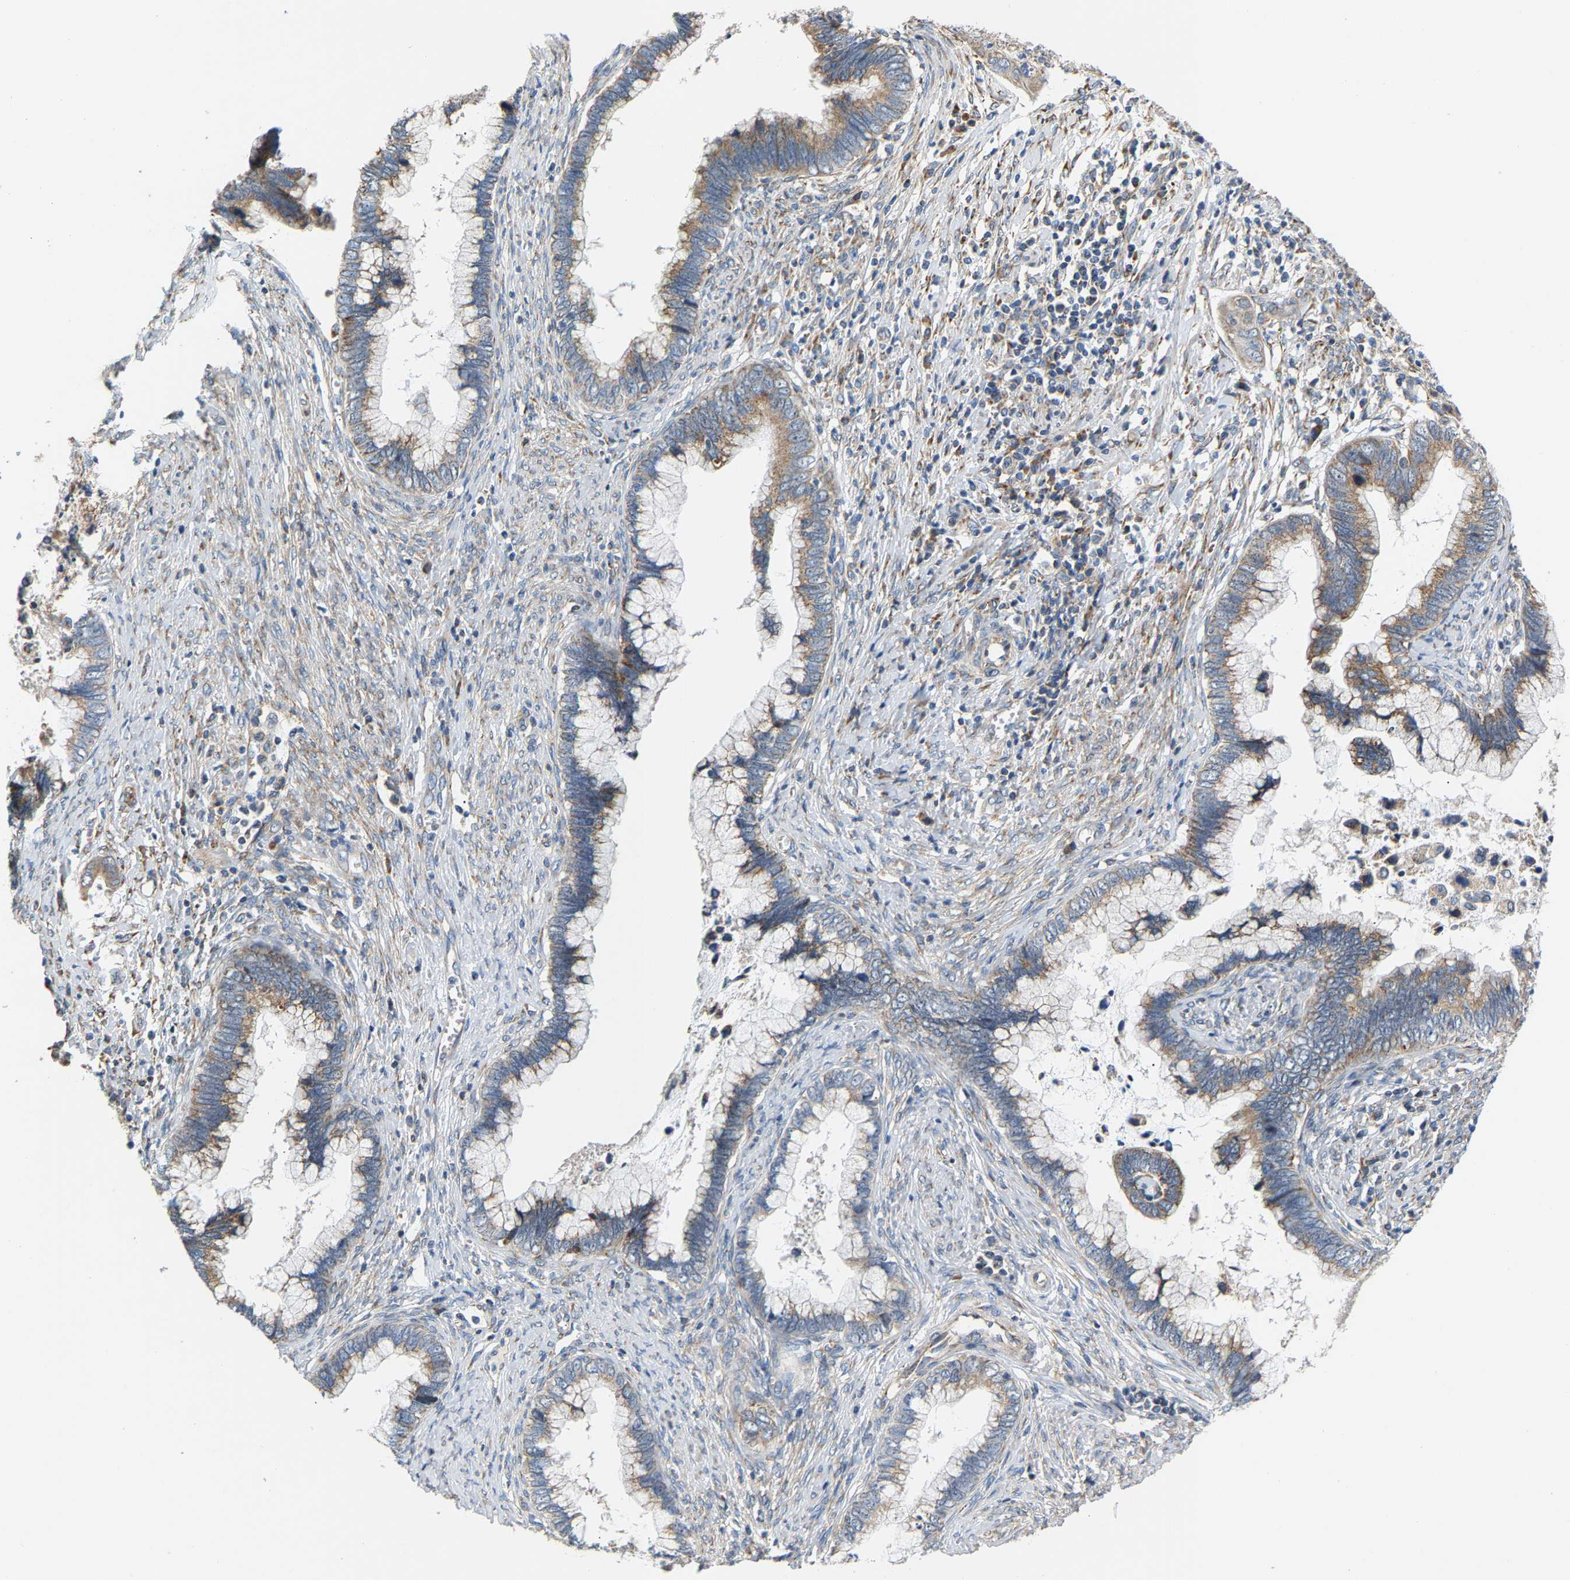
{"staining": {"intensity": "weak", "quantity": "25%-75%", "location": "cytoplasmic/membranous"}, "tissue": "cervical cancer", "cell_type": "Tumor cells", "image_type": "cancer", "snomed": [{"axis": "morphology", "description": "Adenocarcinoma, NOS"}, {"axis": "topography", "description": "Cervix"}], "caption": "Weak cytoplasmic/membranous staining for a protein is appreciated in about 25%-75% of tumor cells of adenocarcinoma (cervical) using immunohistochemistry.", "gene": "TMEM168", "patient": {"sex": "female", "age": 44}}